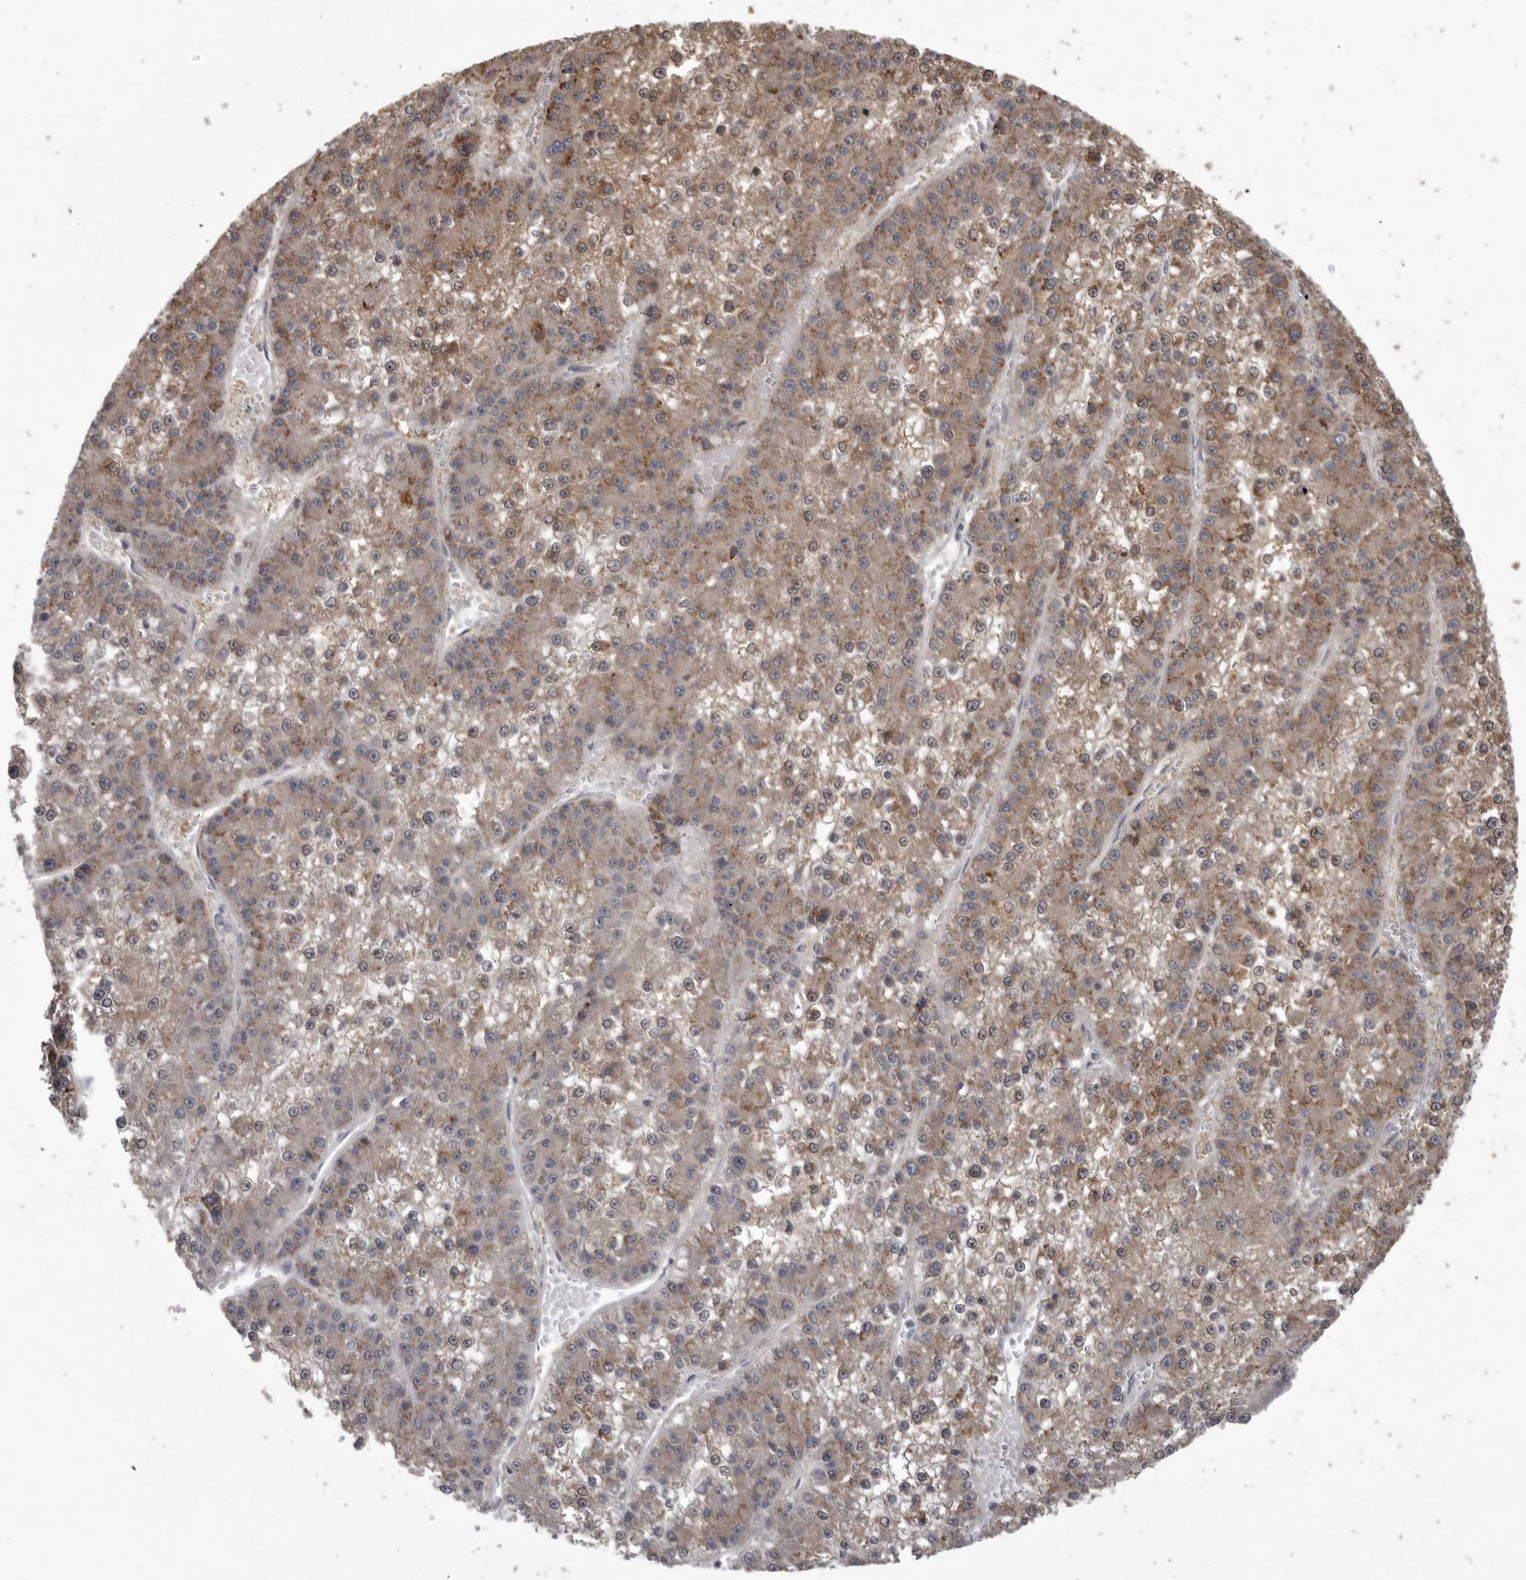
{"staining": {"intensity": "moderate", "quantity": ">75%", "location": "cytoplasmic/membranous"}, "tissue": "liver cancer", "cell_type": "Tumor cells", "image_type": "cancer", "snomed": [{"axis": "morphology", "description": "Carcinoma, Hepatocellular, NOS"}, {"axis": "topography", "description": "Liver"}], "caption": "This is a photomicrograph of immunohistochemistry staining of liver cancer, which shows moderate expression in the cytoplasmic/membranous of tumor cells.", "gene": "ZNF114", "patient": {"sex": "female", "age": 73}}